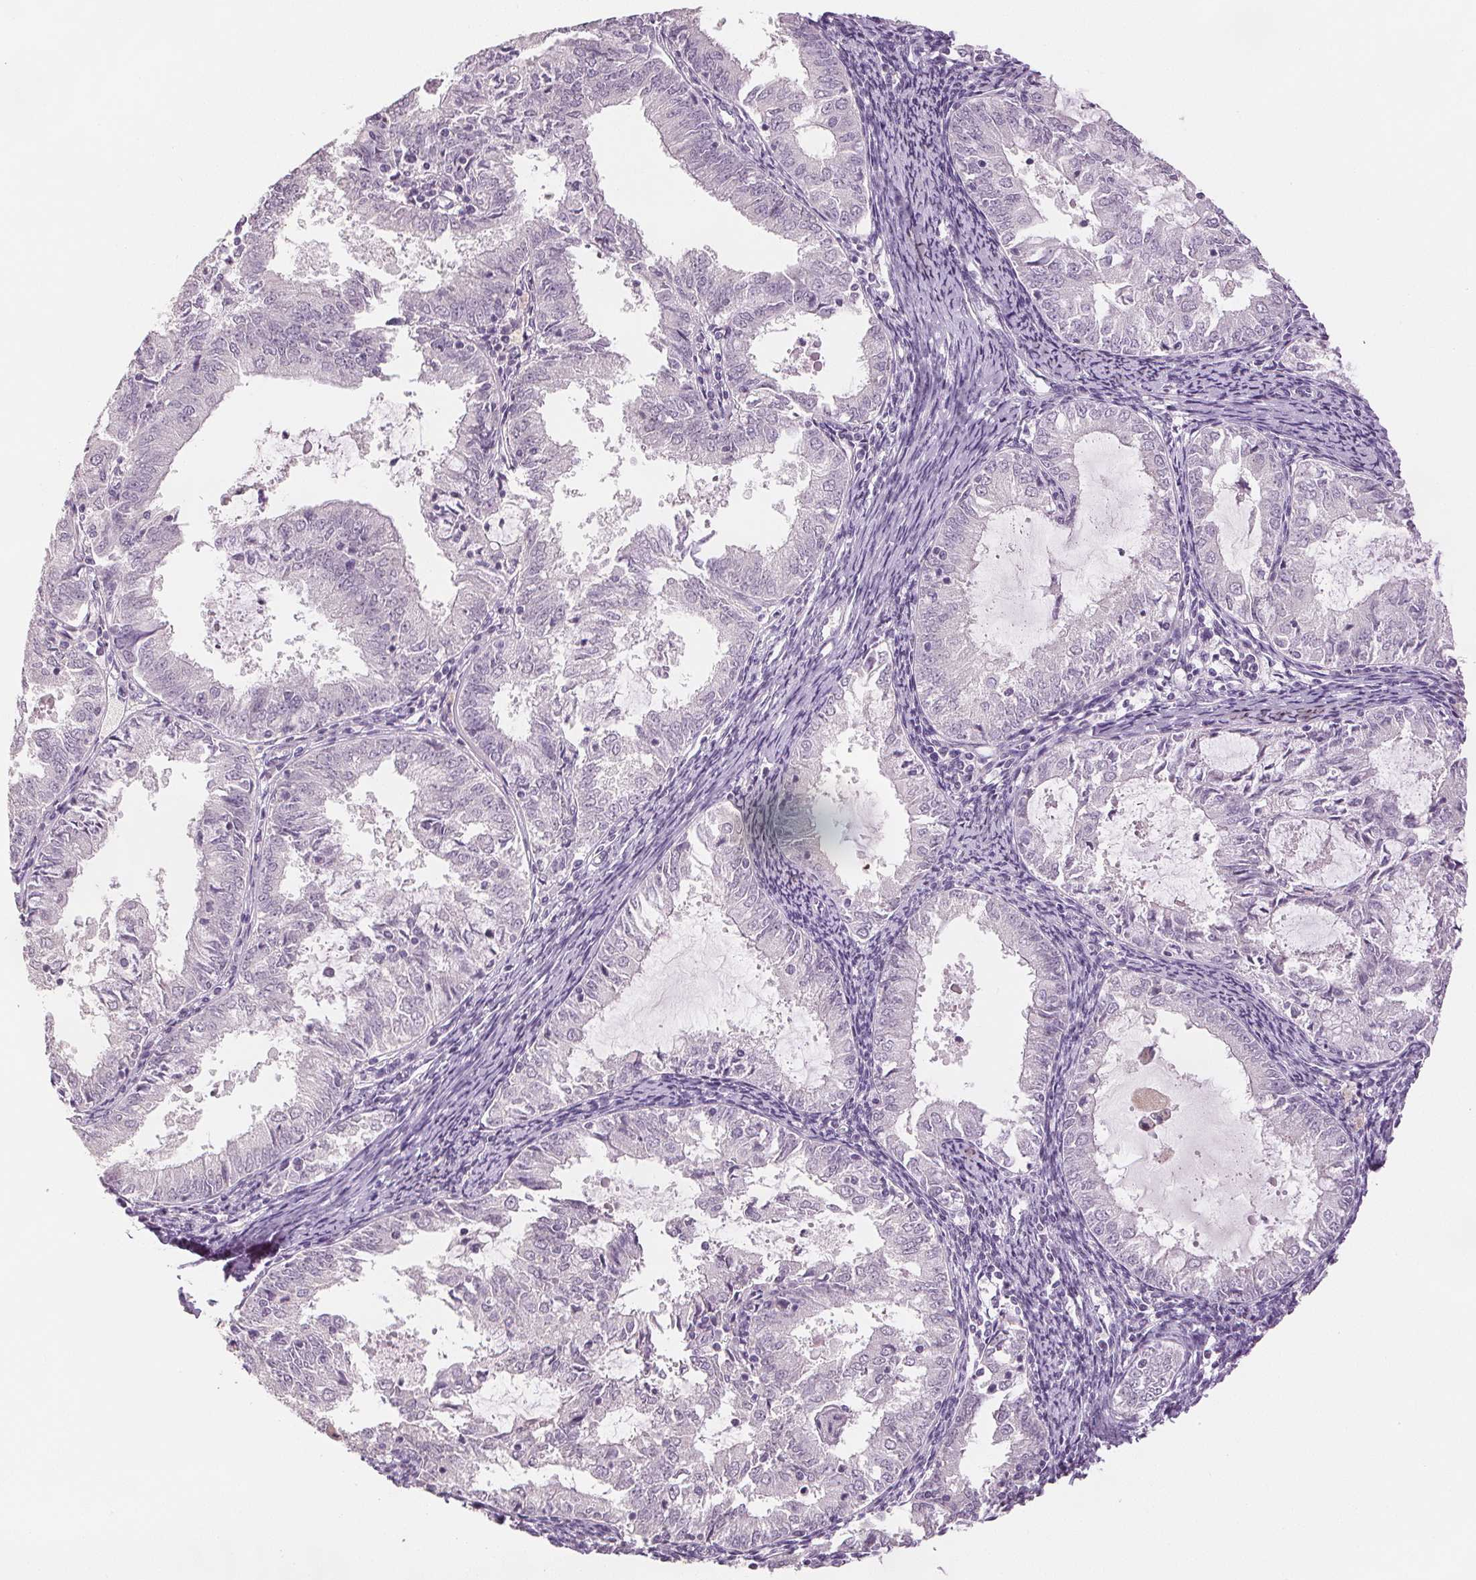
{"staining": {"intensity": "negative", "quantity": "none", "location": "none"}, "tissue": "endometrial cancer", "cell_type": "Tumor cells", "image_type": "cancer", "snomed": [{"axis": "morphology", "description": "Adenocarcinoma, NOS"}, {"axis": "topography", "description": "Endometrium"}], "caption": "This micrograph is of endometrial adenocarcinoma stained with immunohistochemistry (IHC) to label a protein in brown with the nuclei are counter-stained blue. There is no positivity in tumor cells.", "gene": "SCGN", "patient": {"sex": "female", "age": 57}}